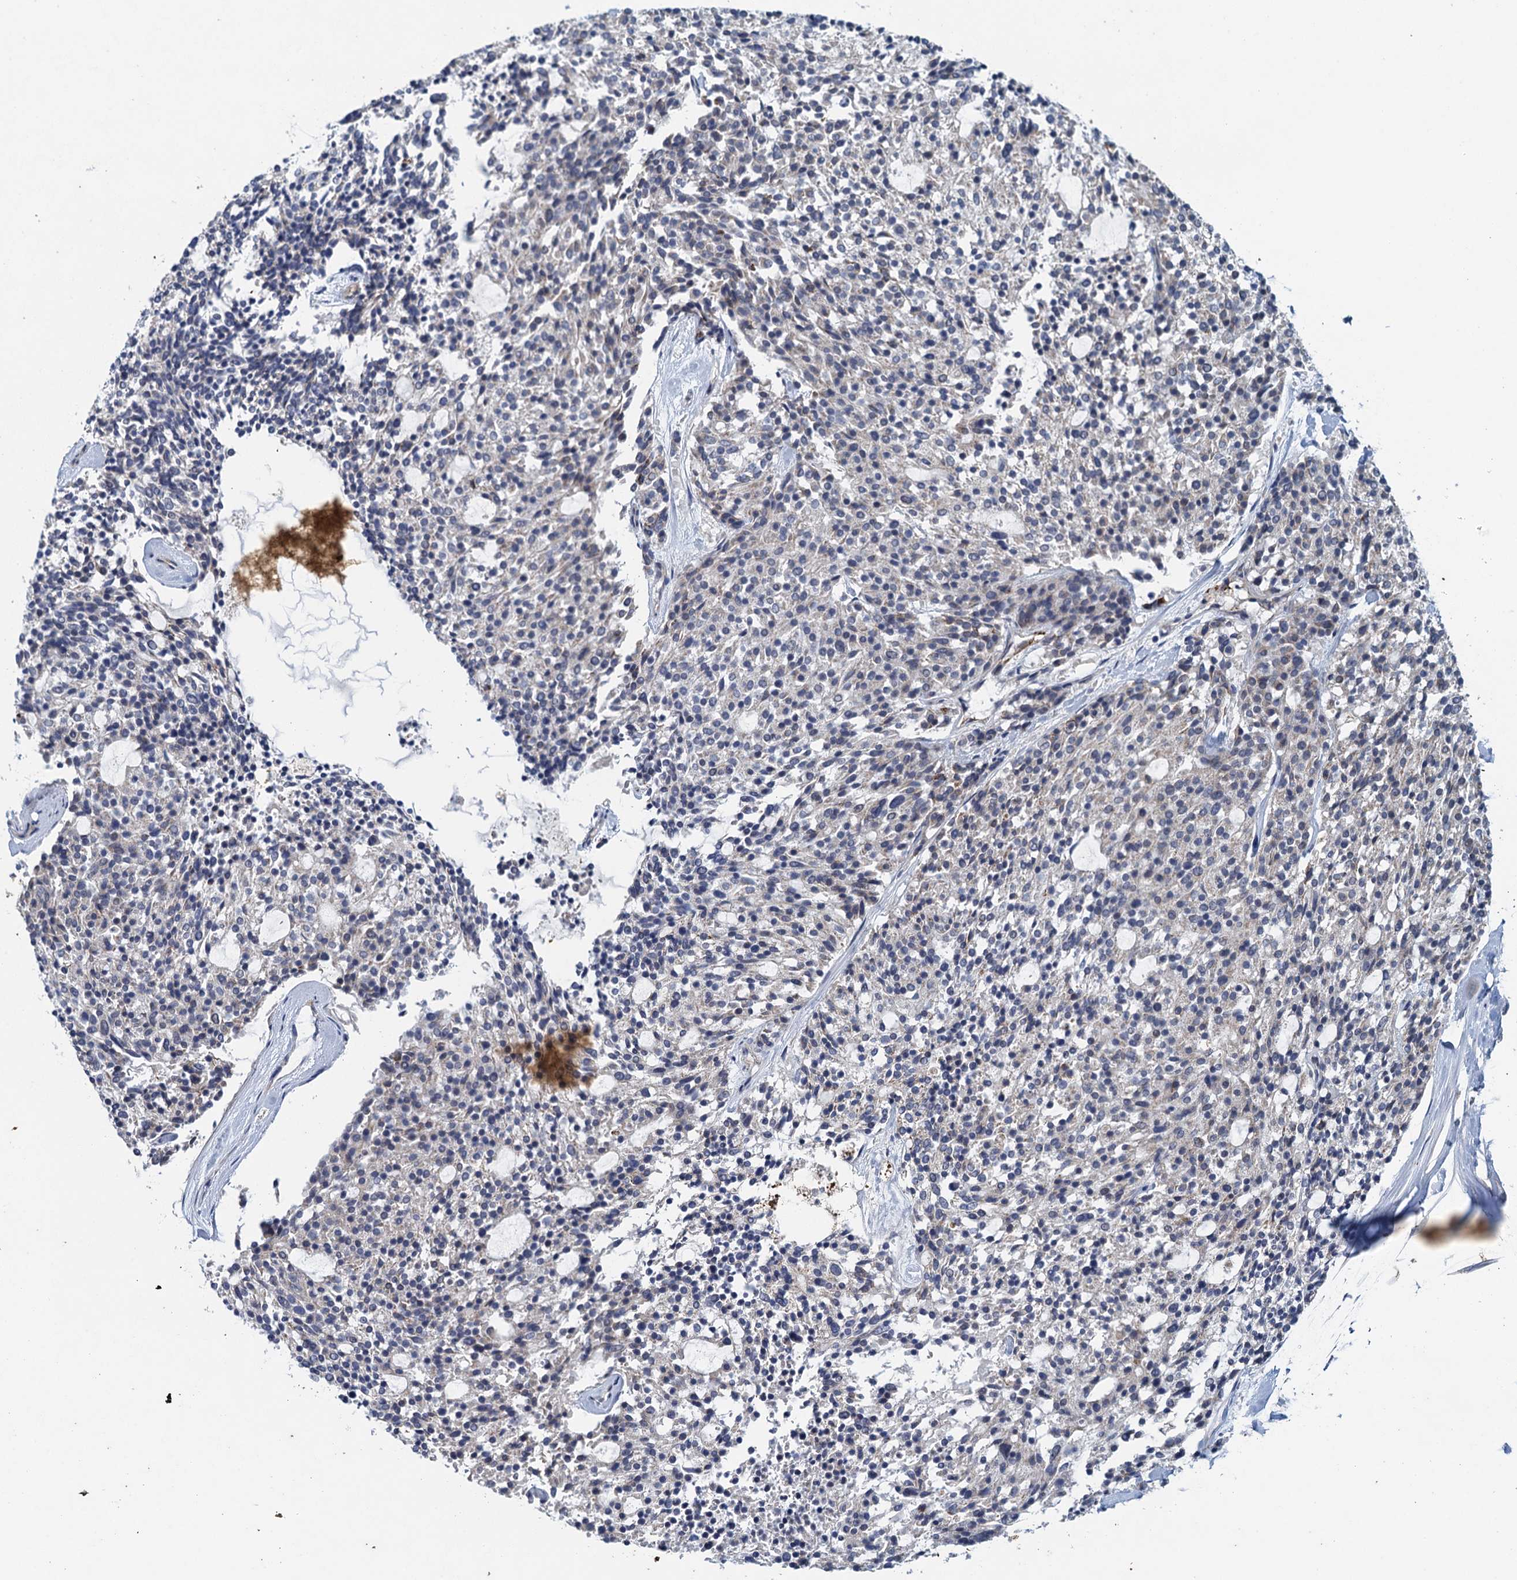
{"staining": {"intensity": "negative", "quantity": "none", "location": "none"}, "tissue": "carcinoid", "cell_type": "Tumor cells", "image_type": "cancer", "snomed": [{"axis": "morphology", "description": "Carcinoid, malignant, NOS"}, {"axis": "topography", "description": "Pancreas"}], "caption": "The image exhibits no significant expression in tumor cells of carcinoid.", "gene": "TPCN1", "patient": {"sex": "female", "age": 54}}